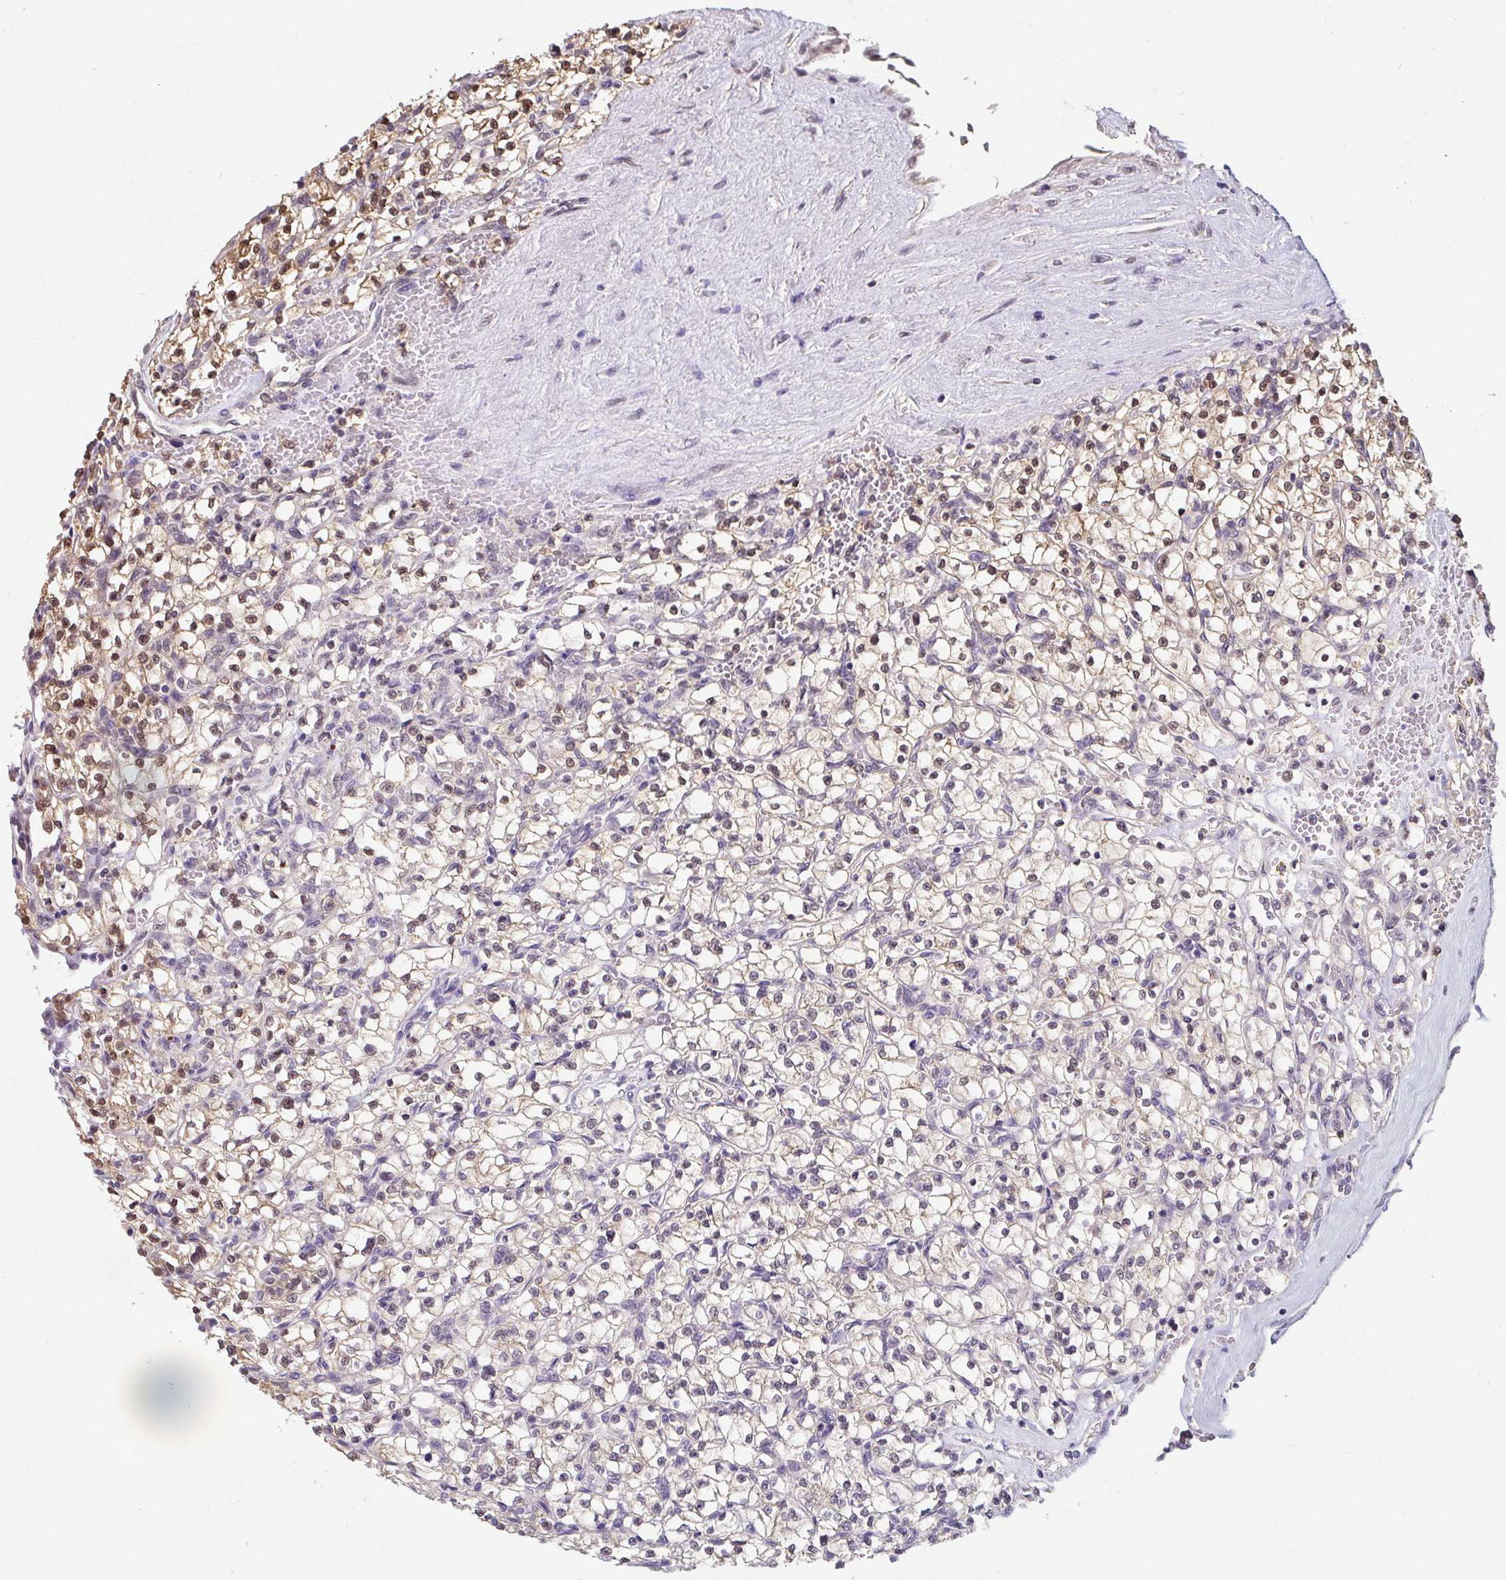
{"staining": {"intensity": "moderate", "quantity": "<25%", "location": "cytoplasmic/membranous,nuclear"}, "tissue": "renal cancer", "cell_type": "Tumor cells", "image_type": "cancer", "snomed": [{"axis": "morphology", "description": "Adenocarcinoma, NOS"}, {"axis": "topography", "description": "Kidney"}], "caption": "The immunohistochemical stain highlights moderate cytoplasmic/membranous and nuclear staining in tumor cells of renal cancer tissue.", "gene": "ST13", "patient": {"sex": "female", "age": 64}}